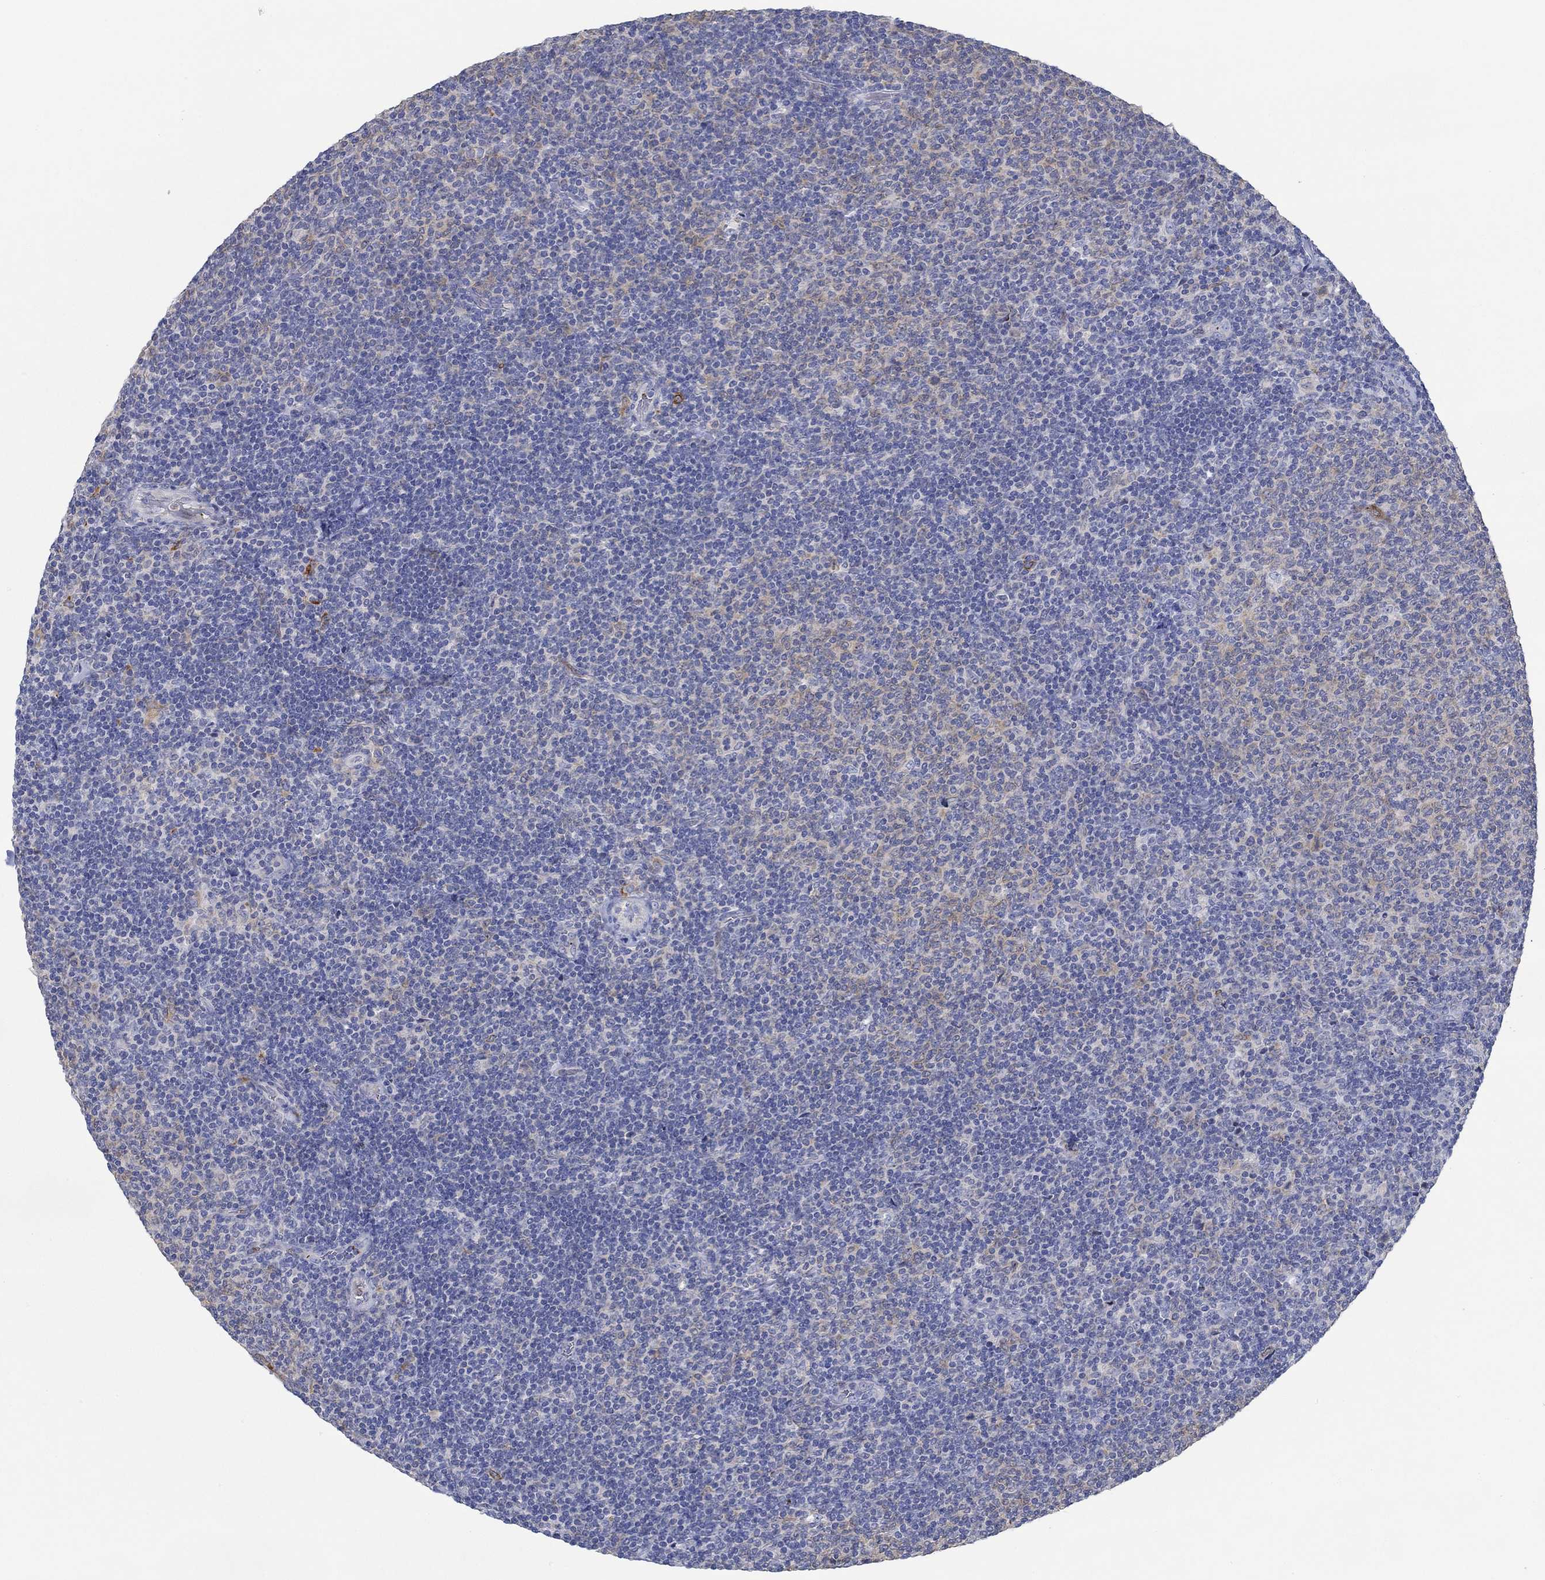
{"staining": {"intensity": "negative", "quantity": "none", "location": "none"}, "tissue": "lymphoma", "cell_type": "Tumor cells", "image_type": "cancer", "snomed": [{"axis": "morphology", "description": "Malignant lymphoma, non-Hodgkin's type, Low grade"}, {"axis": "topography", "description": "Lymph node"}], "caption": "DAB immunohistochemical staining of low-grade malignant lymphoma, non-Hodgkin's type demonstrates no significant staining in tumor cells.", "gene": "SLC27A3", "patient": {"sex": "male", "age": 52}}